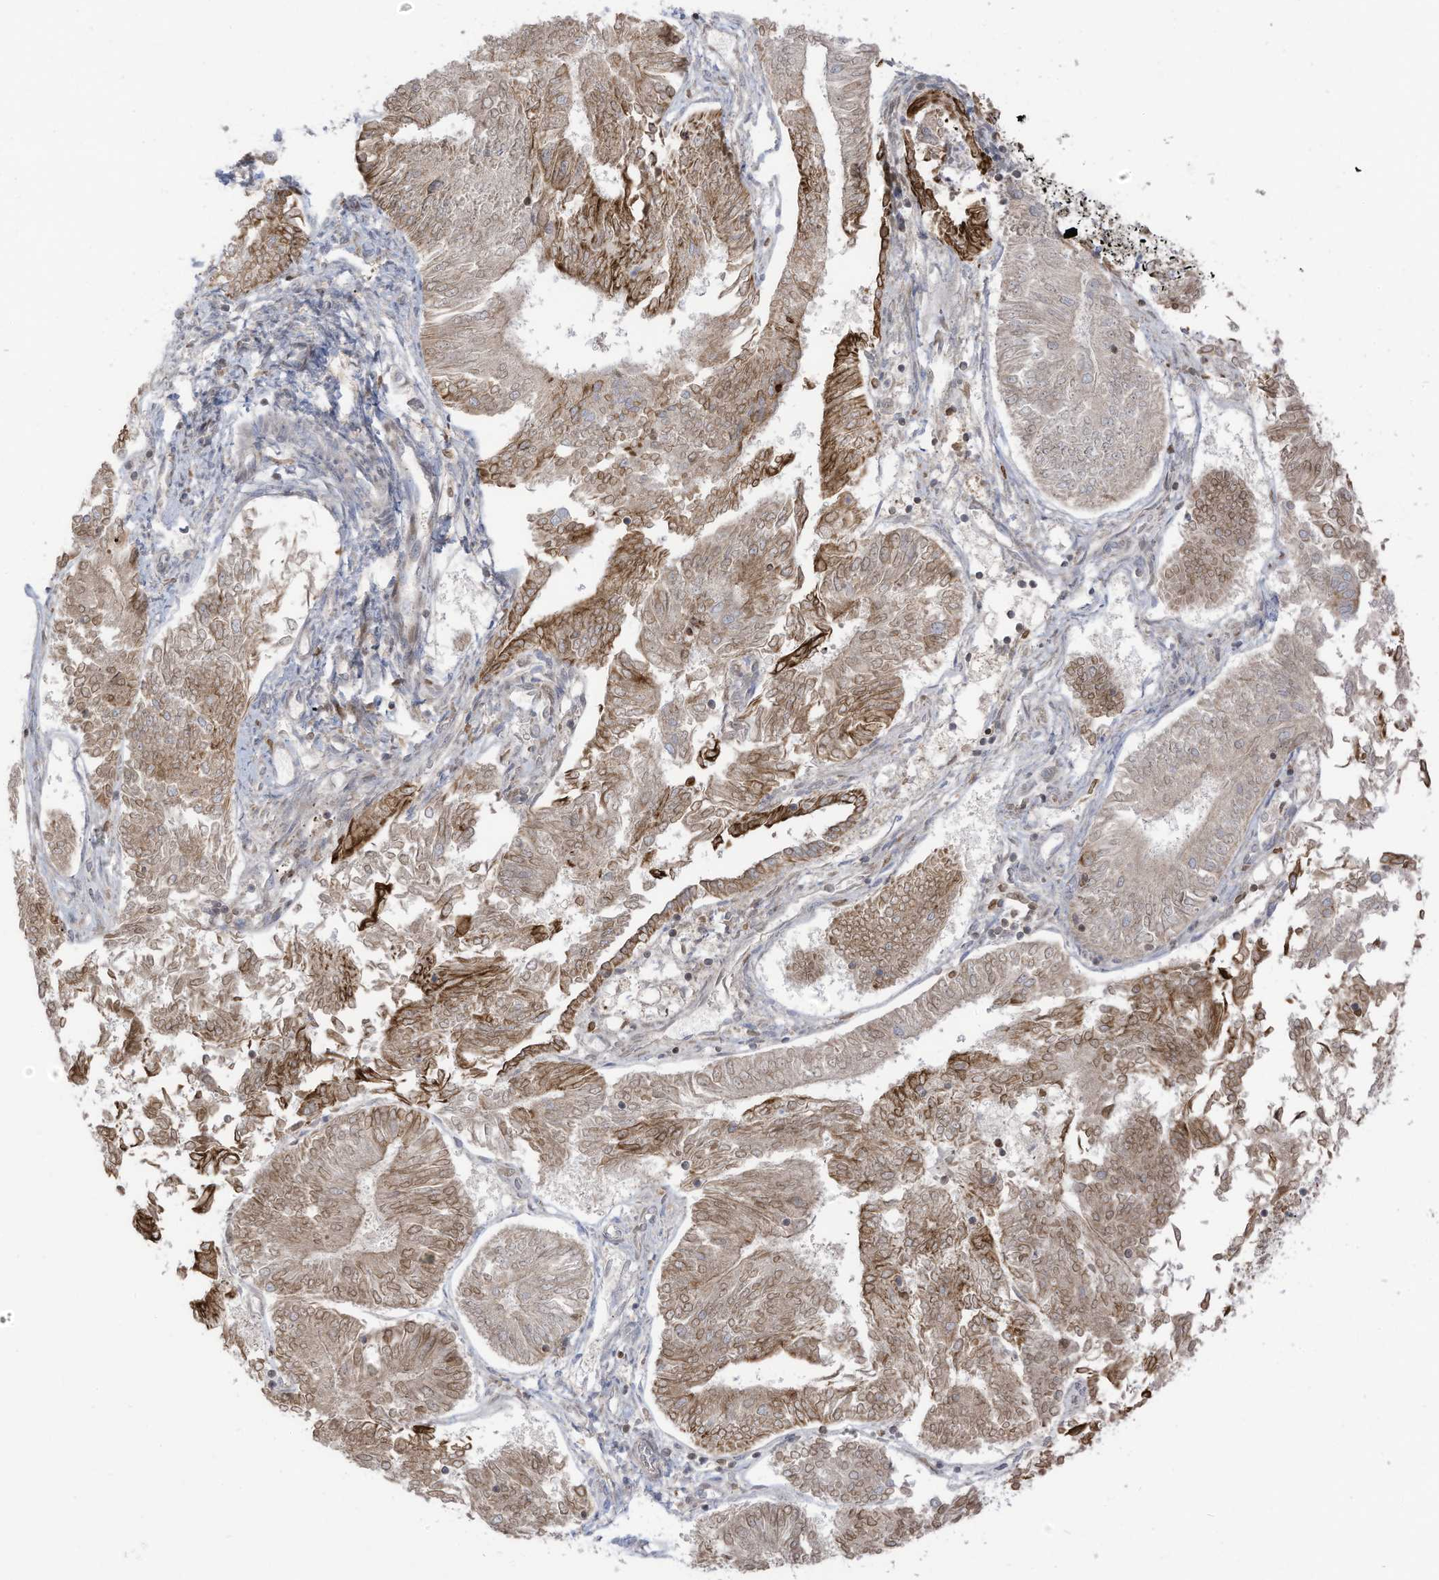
{"staining": {"intensity": "moderate", "quantity": ">75%", "location": "cytoplasmic/membranous,nuclear"}, "tissue": "endometrial cancer", "cell_type": "Tumor cells", "image_type": "cancer", "snomed": [{"axis": "morphology", "description": "Adenocarcinoma, NOS"}, {"axis": "topography", "description": "Endometrium"}], "caption": "Approximately >75% of tumor cells in endometrial adenocarcinoma demonstrate moderate cytoplasmic/membranous and nuclear protein staining as visualized by brown immunohistochemical staining.", "gene": "CGAS", "patient": {"sex": "female", "age": 58}}